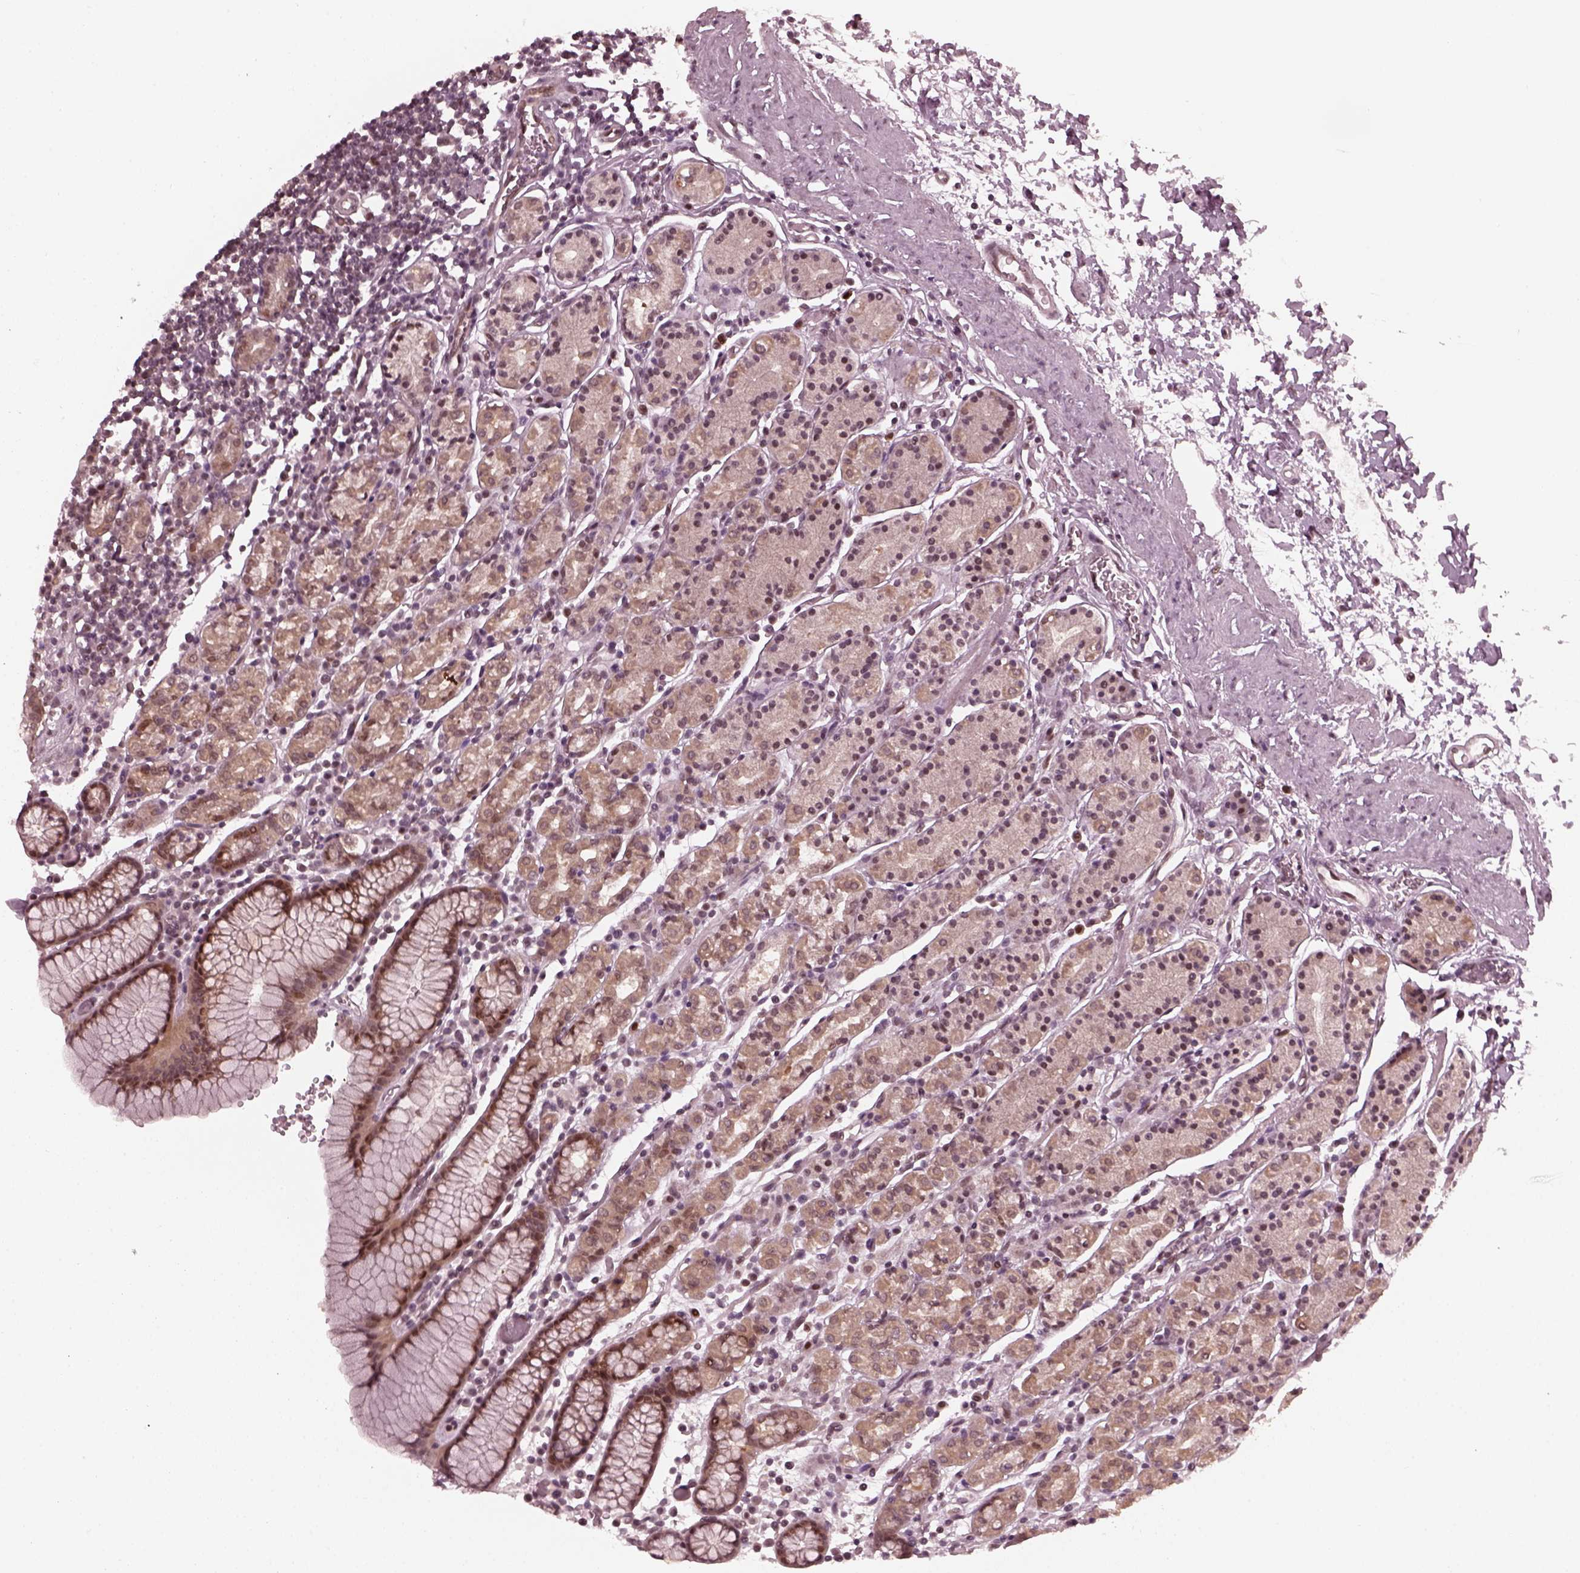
{"staining": {"intensity": "moderate", "quantity": "<25%", "location": "cytoplasmic/membranous,nuclear"}, "tissue": "stomach", "cell_type": "Glandular cells", "image_type": "normal", "snomed": [{"axis": "morphology", "description": "Normal tissue, NOS"}, {"axis": "topography", "description": "Stomach, upper"}, {"axis": "topography", "description": "Stomach"}], "caption": "Glandular cells display moderate cytoplasmic/membranous,nuclear expression in about <25% of cells in unremarkable stomach.", "gene": "TRIB3", "patient": {"sex": "male", "age": 62}}